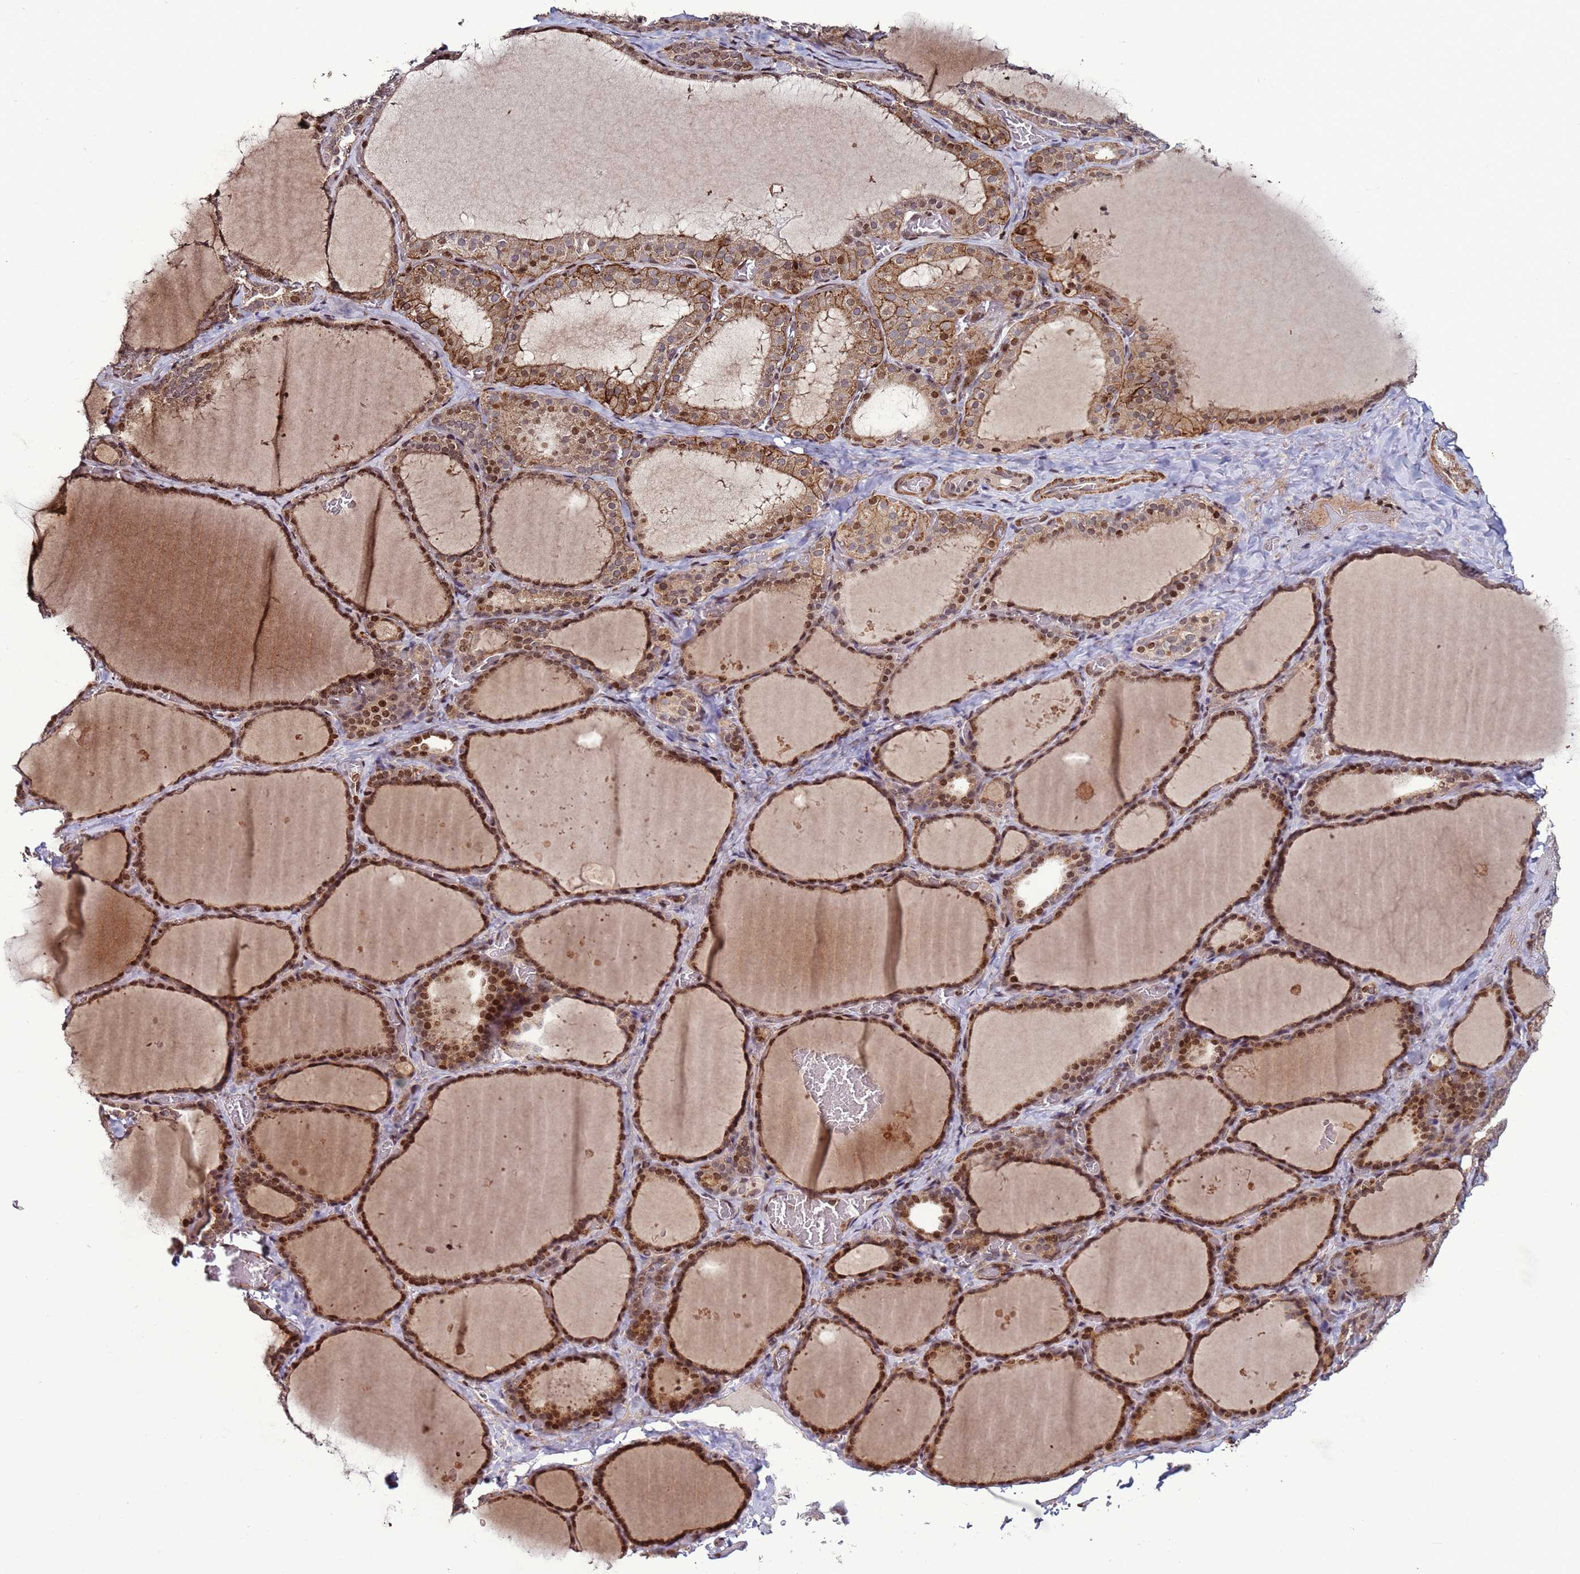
{"staining": {"intensity": "moderate", "quantity": ">75%", "location": "cytoplasmic/membranous,nuclear"}, "tissue": "thyroid gland", "cell_type": "Glandular cells", "image_type": "normal", "snomed": [{"axis": "morphology", "description": "Normal tissue, NOS"}, {"axis": "topography", "description": "Thyroid gland"}], "caption": "Immunohistochemistry micrograph of benign human thyroid gland stained for a protein (brown), which reveals medium levels of moderate cytoplasmic/membranous,nuclear positivity in about >75% of glandular cells.", "gene": "HGH1", "patient": {"sex": "female", "age": 39}}